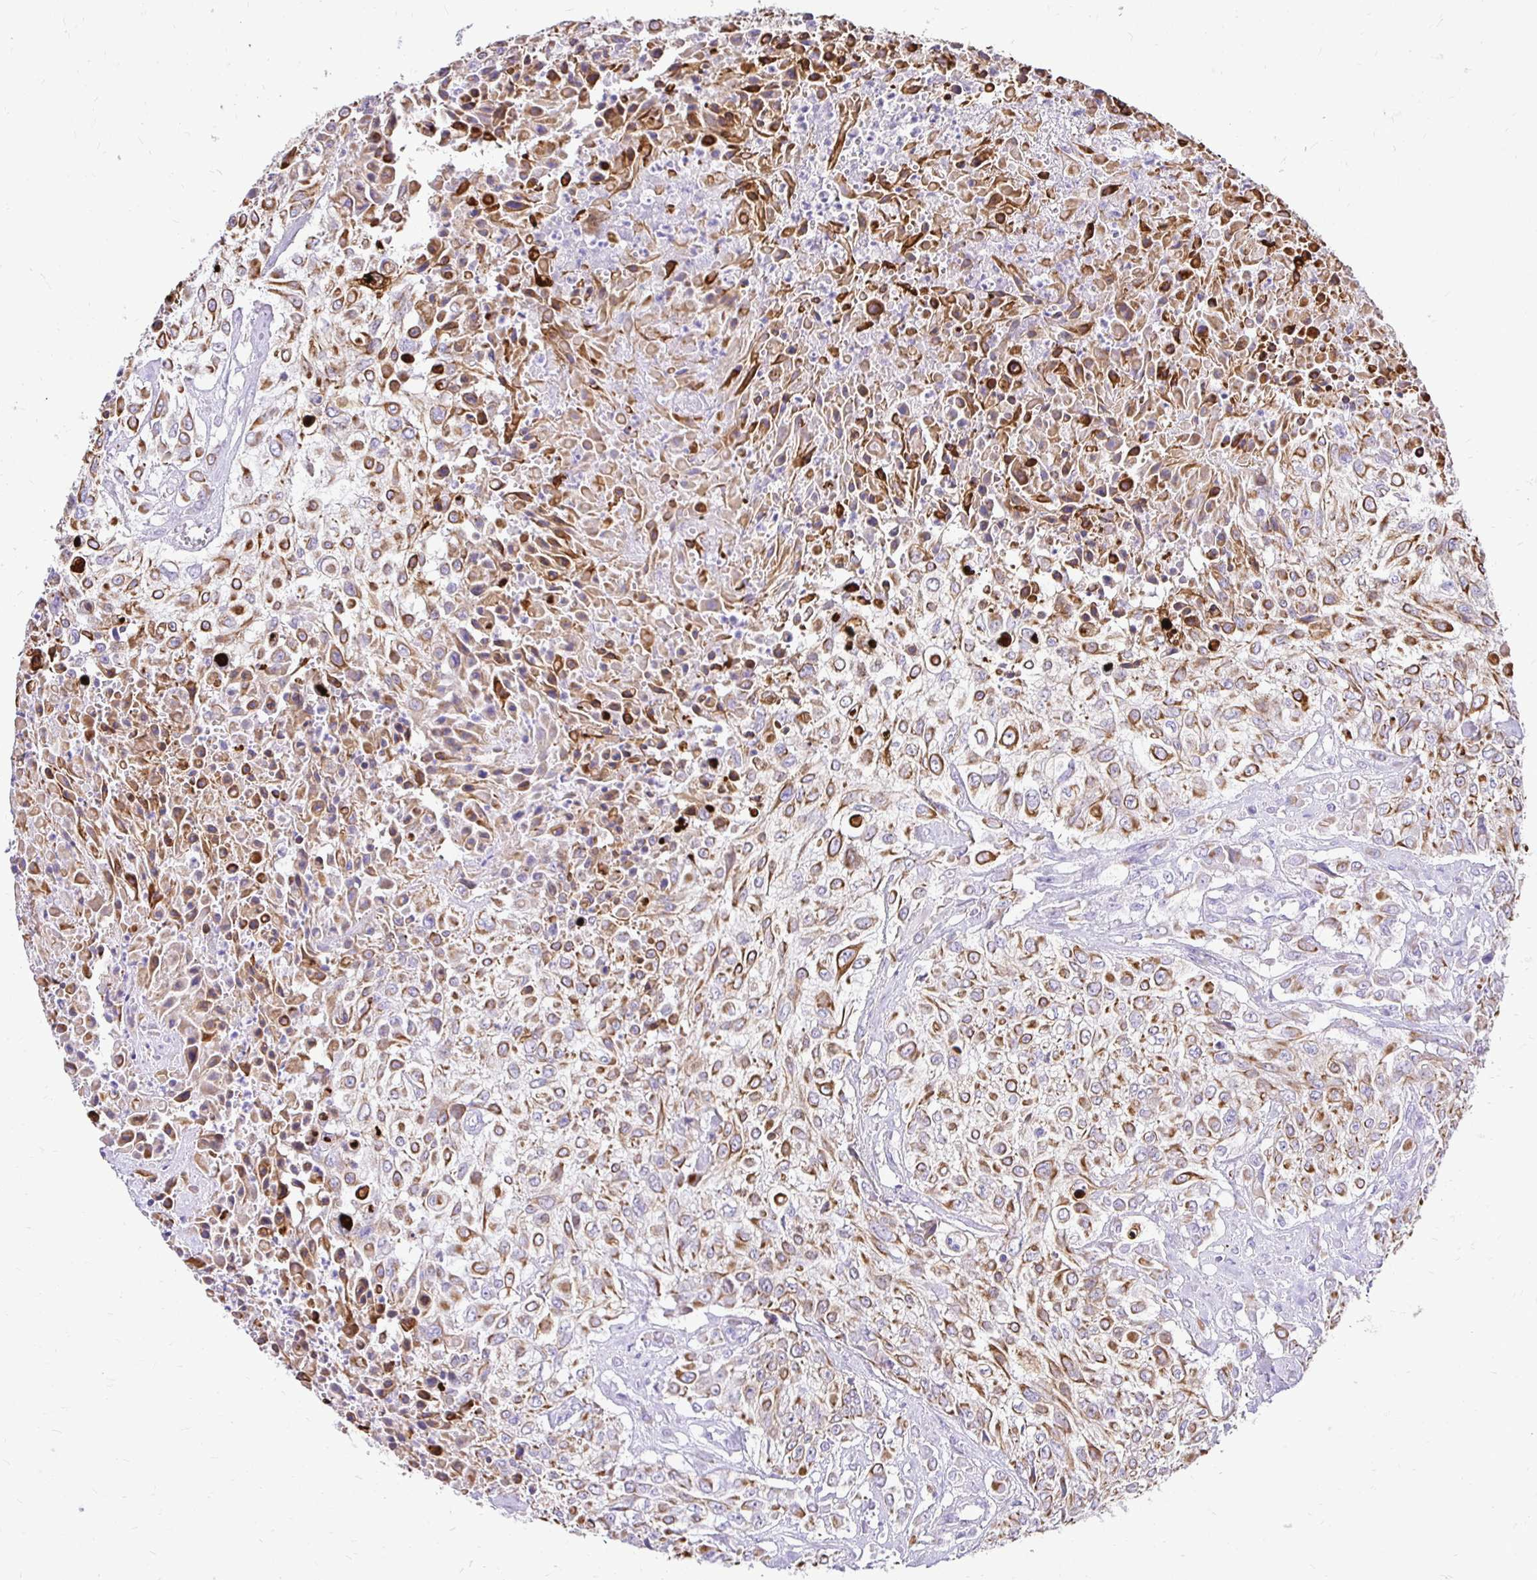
{"staining": {"intensity": "moderate", "quantity": ">75%", "location": "cytoplasmic/membranous"}, "tissue": "urothelial cancer", "cell_type": "Tumor cells", "image_type": "cancer", "snomed": [{"axis": "morphology", "description": "Urothelial carcinoma, High grade"}, {"axis": "topography", "description": "Urinary bladder"}], "caption": "A high-resolution image shows immunohistochemistry (IHC) staining of urothelial cancer, which shows moderate cytoplasmic/membranous expression in about >75% of tumor cells.", "gene": "TAF1D", "patient": {"sex": "male", "age": 57}}